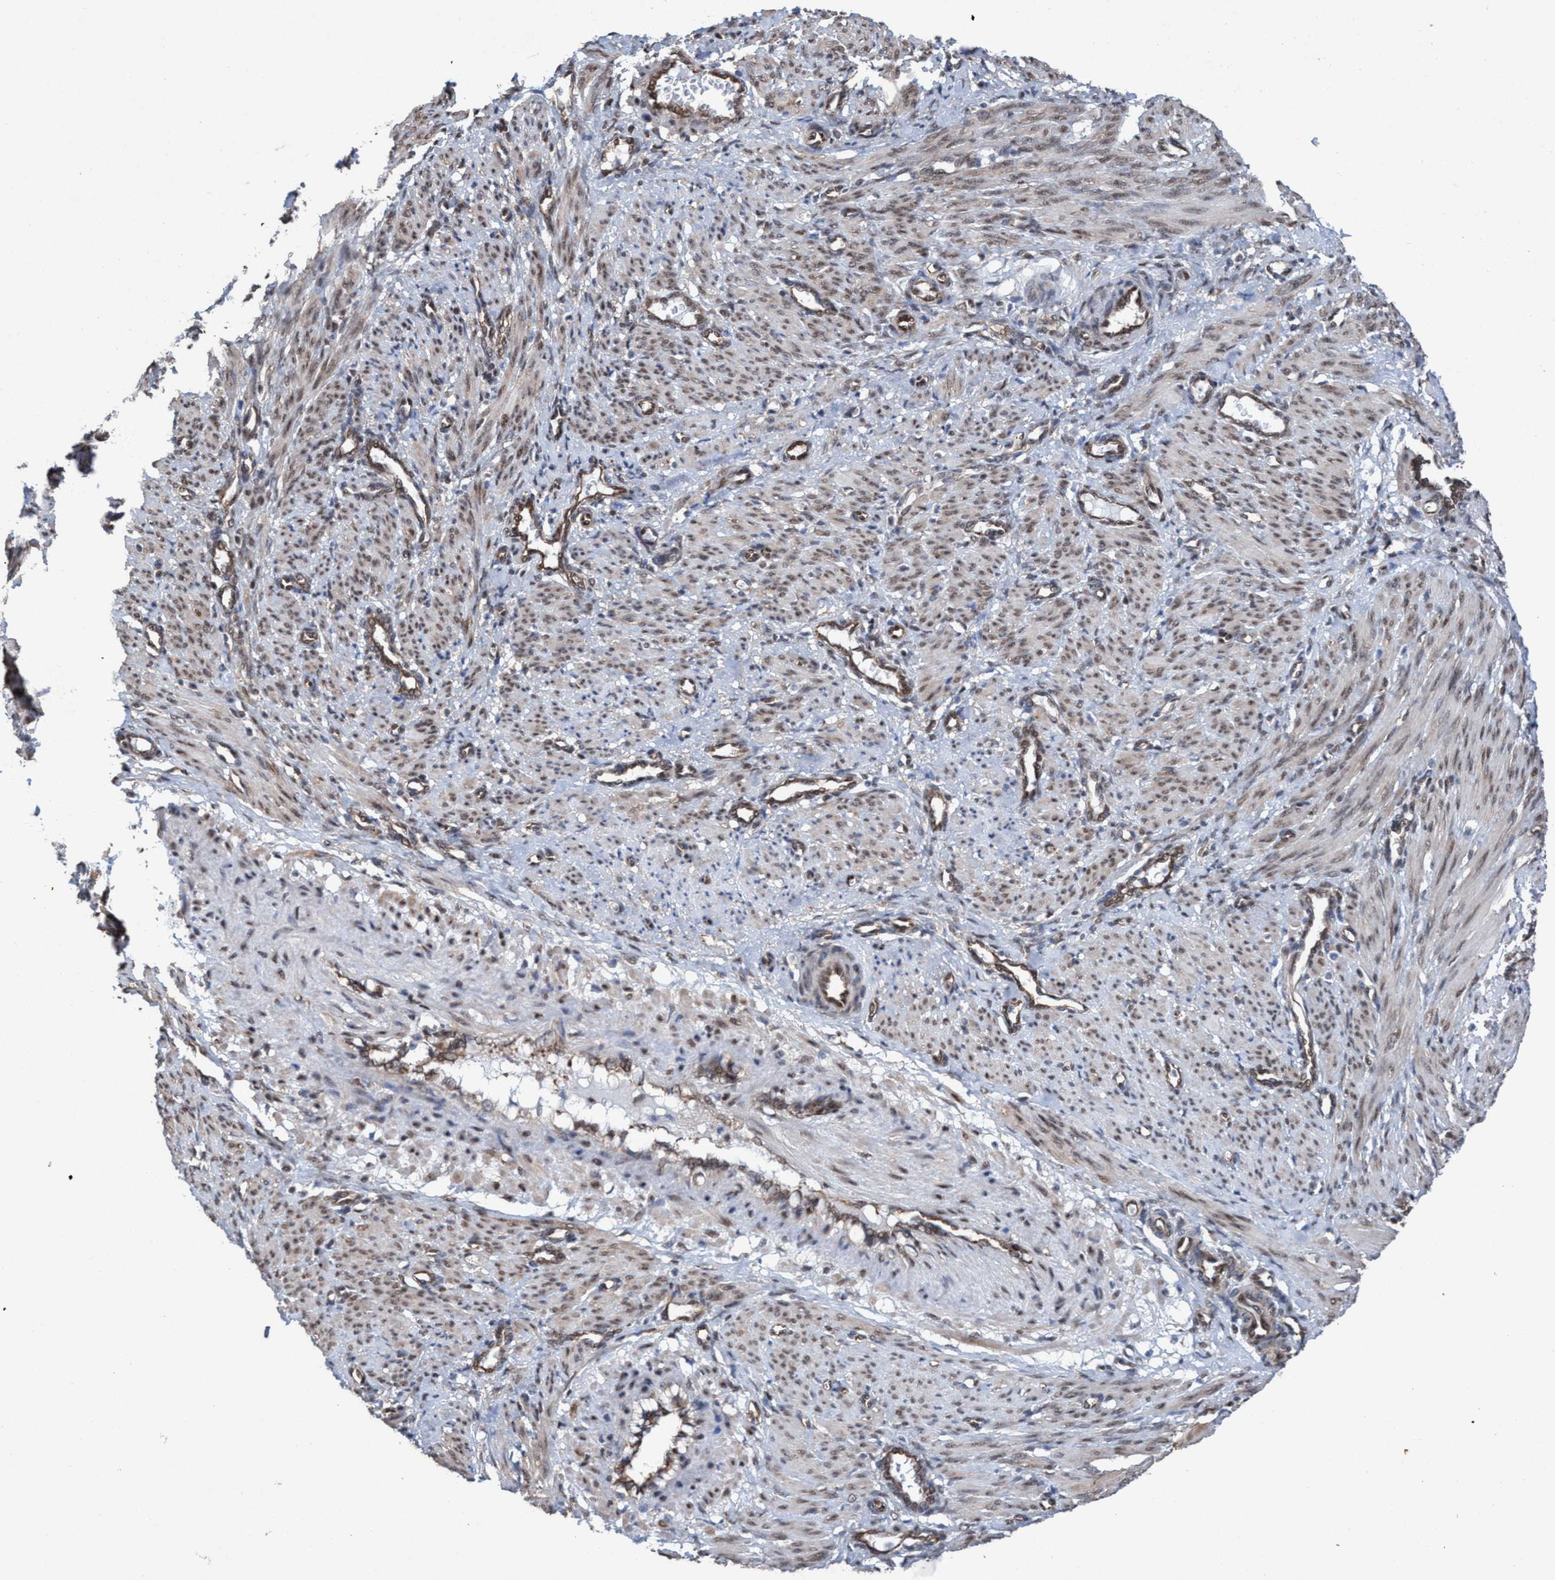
{"staining": {"intensity": "weak", "quantity": ">75%", "location": "cytoplasmic/membranous,nuclear"}, "tissue": "smooth muscle", "cell_type": "Smooth muscle cells", "image_type": "normal", "snomed": [{"axis": "morphology", "description": "Normal tissue, NOS"}, {"axis": "topography", "description": "Endometrium"}], "caption": "IHC staining of normal smooth muscle, which reveals low levels of weak cytoplasmic/membranous,nuclear positivity in approximately >75% of smooth muscle cells indicating weak cytoplasmic/membranous,nuclear protein staining. The staining was performed using DAB (brown) for protein detection and nuclei were counterstained in hematoxylin (blue).", "gene": "METAP2", "patient": {"sex": "female", "age": 33}}